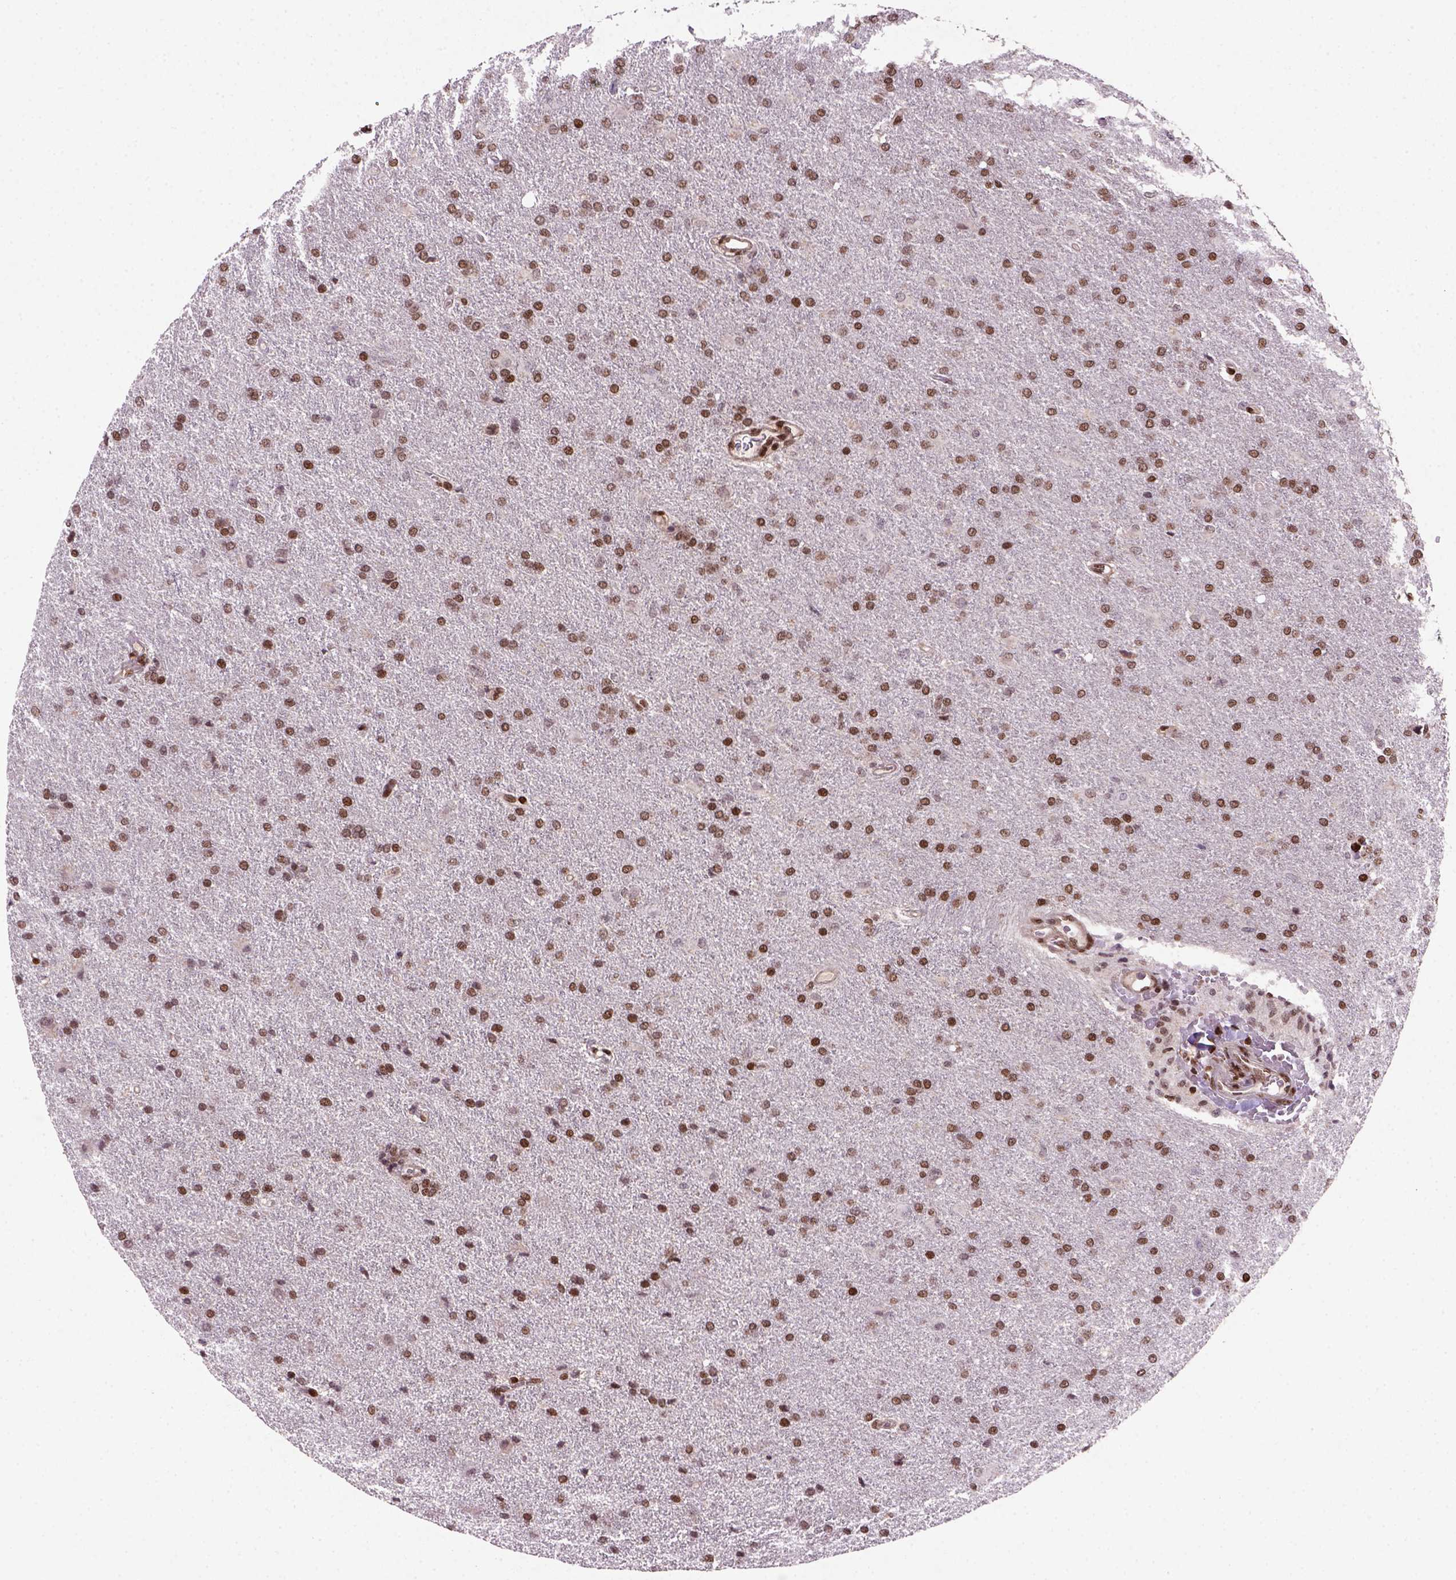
{"staining": {"intensity": "moderate", "quantity": ">75%", "location": "nuclear"}, "tissue": "glioma", "cell_type": "Tumor cells", "image_type": "cancer", "snomed": [{"axis": "morphology", "description": "Glioma, malignant, High grade"}, {"axis": "topography", "description": "Brain"}], "caption": "The histopathology image reveals staining of malignant glioma (high-grade), revealing moderate nuclear protein expression (brown color) within tumor cells.", "gene": "MGMT", "patient": {"sex": "male", "age": 68}}